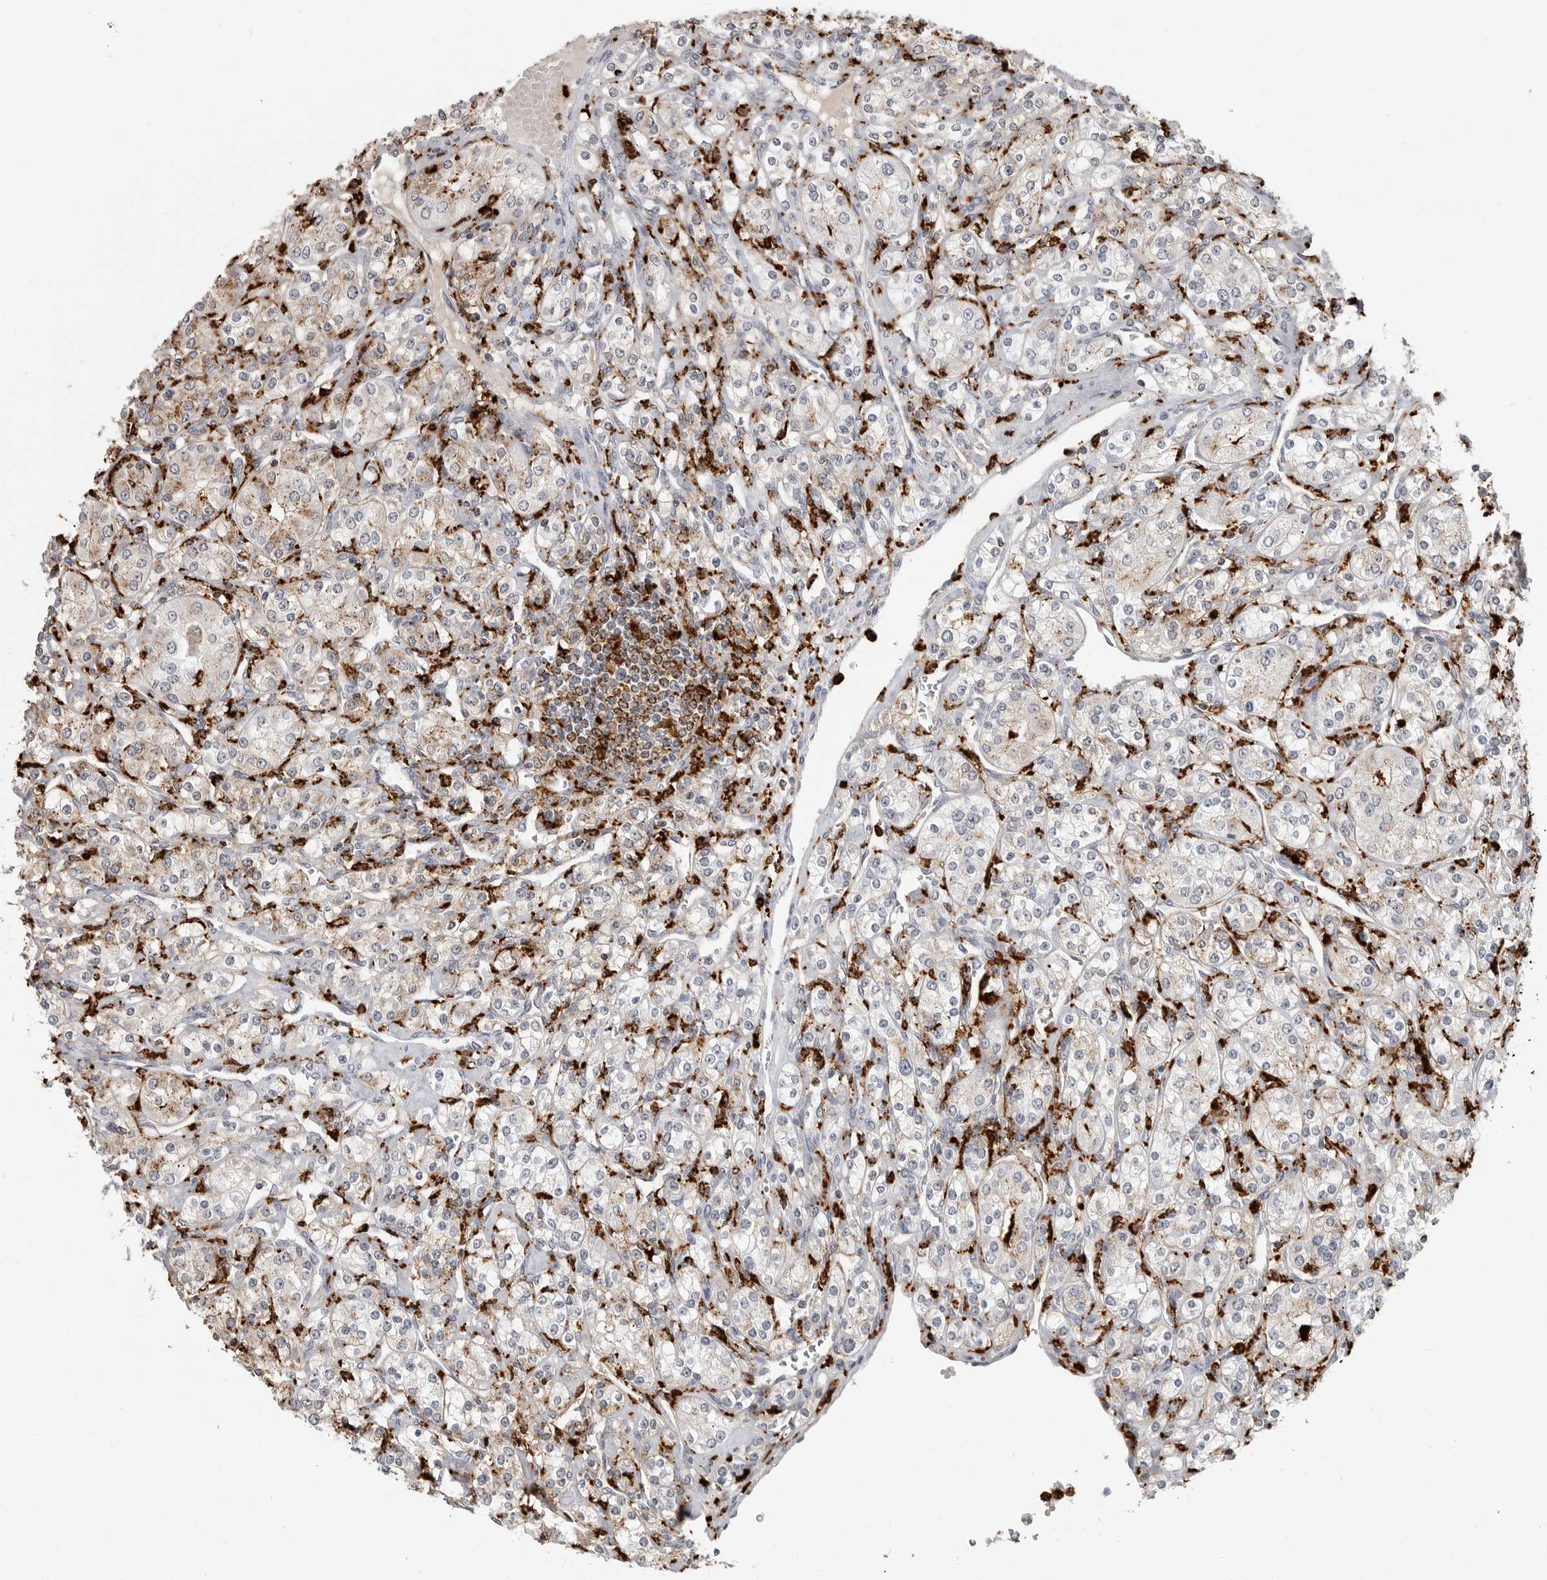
{"staining": {"intensity": "moderate", "quantity": "<25%", "location": "cytoplasmic/membranous"}, "tissue": "renal cancer", "cell_type": "Tumor cells", "image_type": "cancer", "snomed": [{"axis": "morphology", "description": "Adenocarcinoma, NOS"}, {"axis": "topography", "description": "Kidney"}], "caption": "This is an image of immunohistochemistry (IHC) staining of renal cancer (adenocarcinoma), which shows moderate expression in the cytoplasmic/membranous of tumor cells.", "gene": "IFI30", "patient": {"sex": "male", "age": 77}}